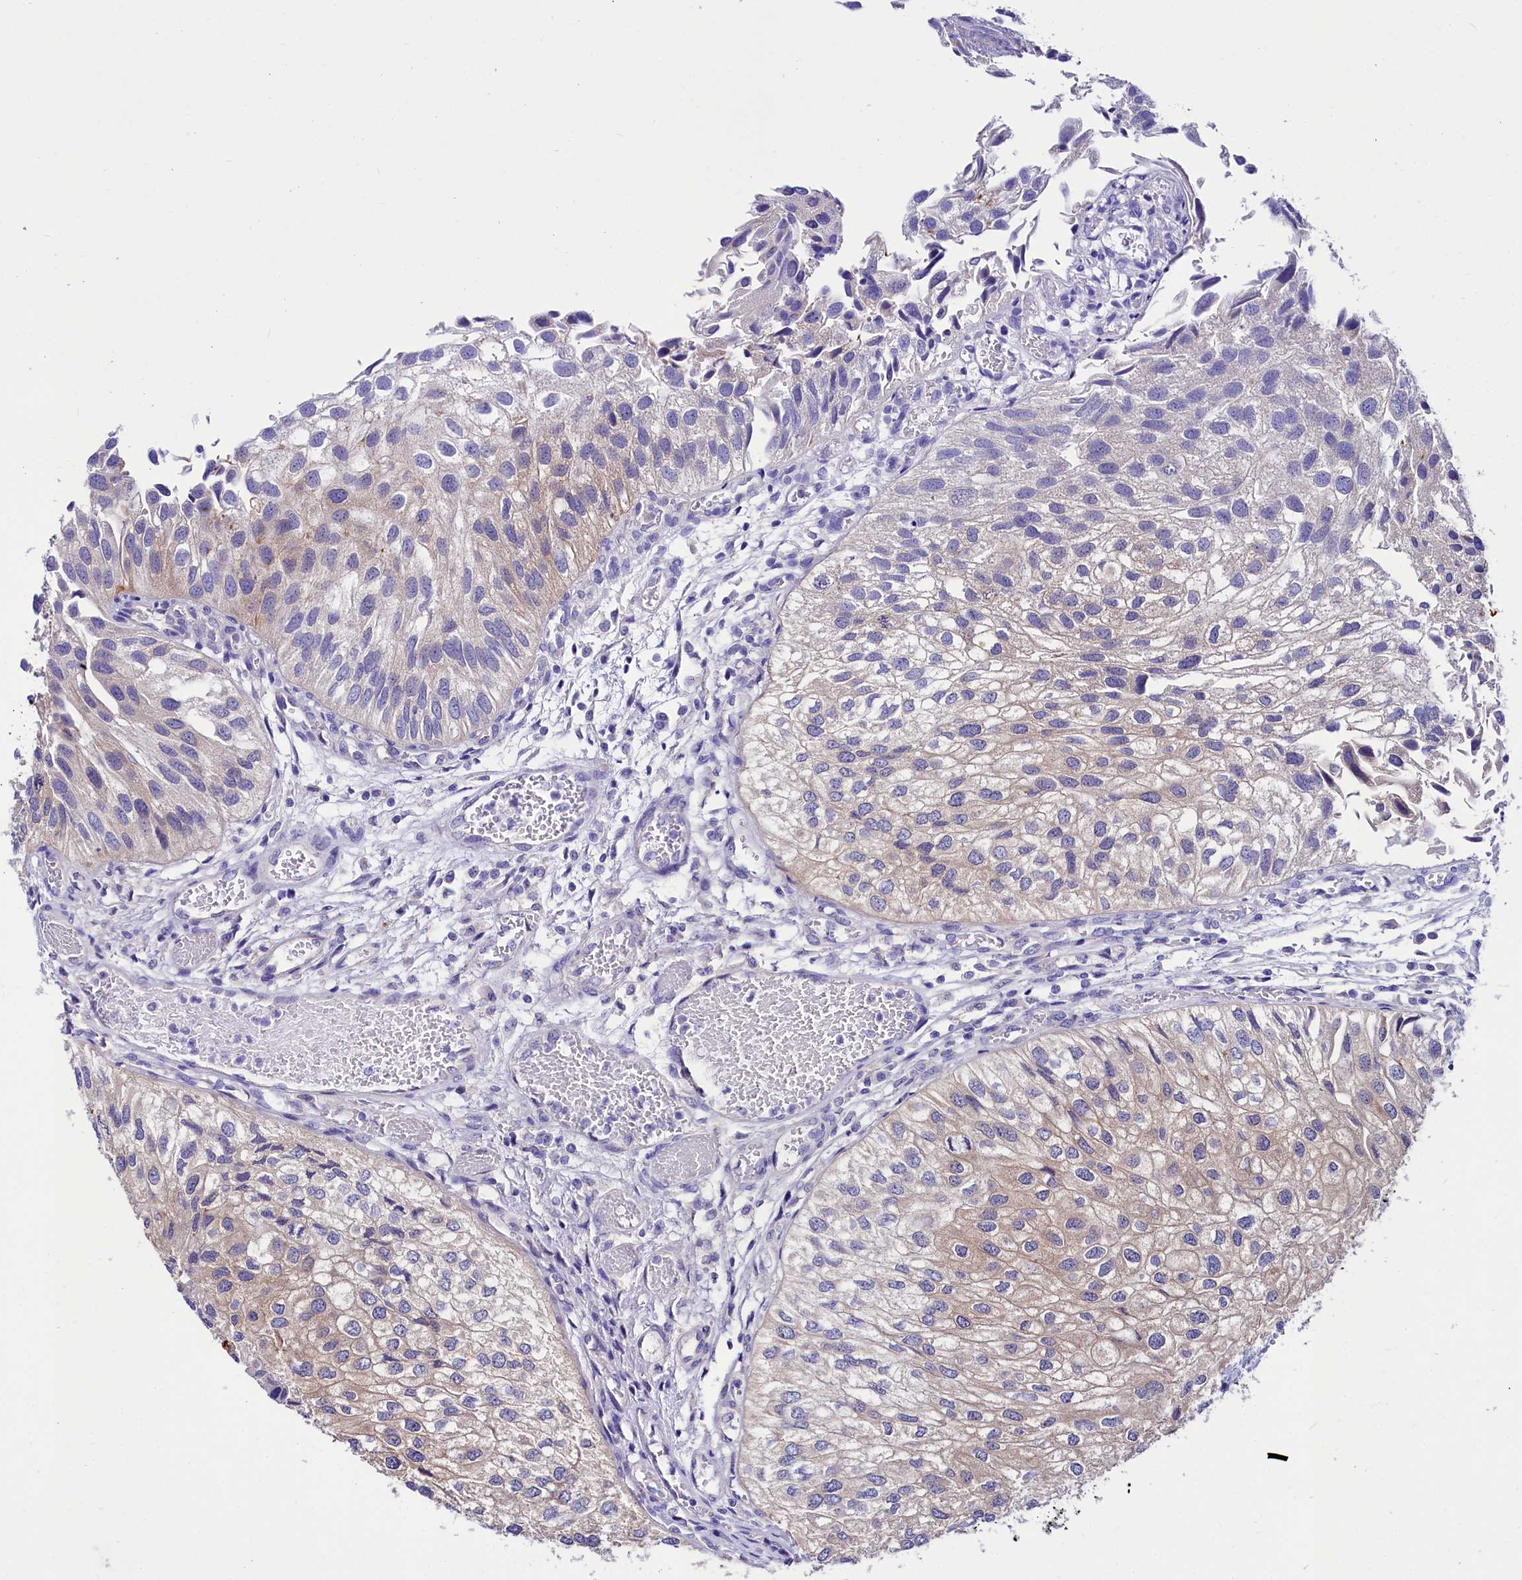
{"staining": {"intensity": "weak", "quantity": "<25%", "location": "cytoplasmic/membranous"}, "tissue": "urothelial cancer", "cell_type": "Tumor cells", "image_type": "cancer", "snomed": [{"axis": "morphology", "description": "Urothelial carcinoma, Low grade"}, {"axis": "topography", "description": "Urinary bladder"}], "caption": "There is no significant staining in tumor cells of urothelial carcinoma (low-grade).", "gene": "ABHD5", "patient": {"sex": "female", "age": 89}}